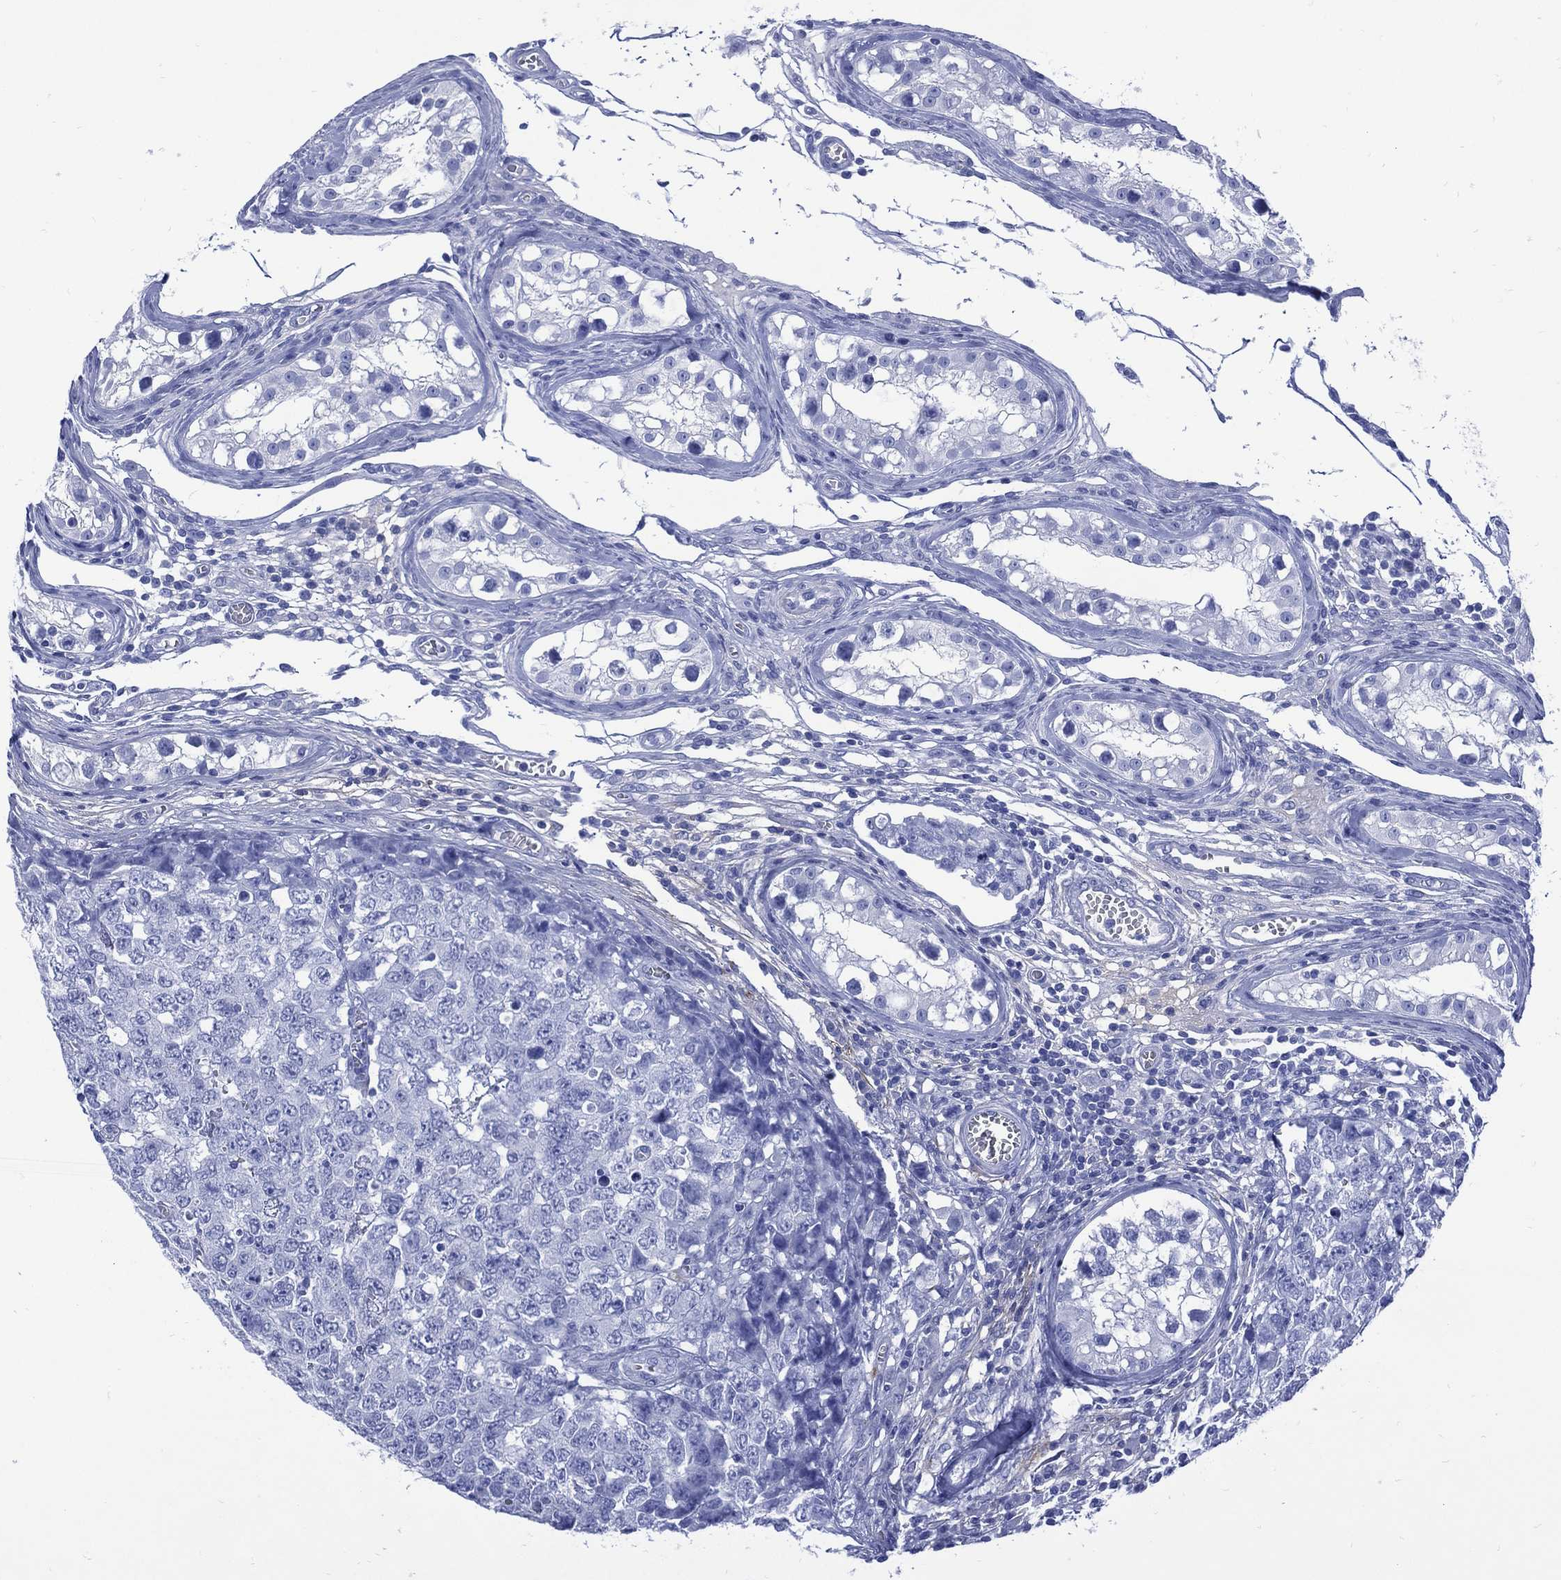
{"staining": {"intensity": "negative", "quantity": "none", "location": "none"}, "tissue": "testis cancer", "cell_type": "Tumor cells", "image_type": "cancer", "snomed": [{"axis": "morphology", "description": "Carcinoma, Embryonal, NOS"}, {"axis": "topography", "description": "Testis"}], "caption": "A high-resolution image shows immunohistochemistry staining of embryonal carcinoma (testis), which reveals no significant positivity in tumor cells.", "gene": "SHCBP1L", "patient": {"sex": "male", "age": 23}}